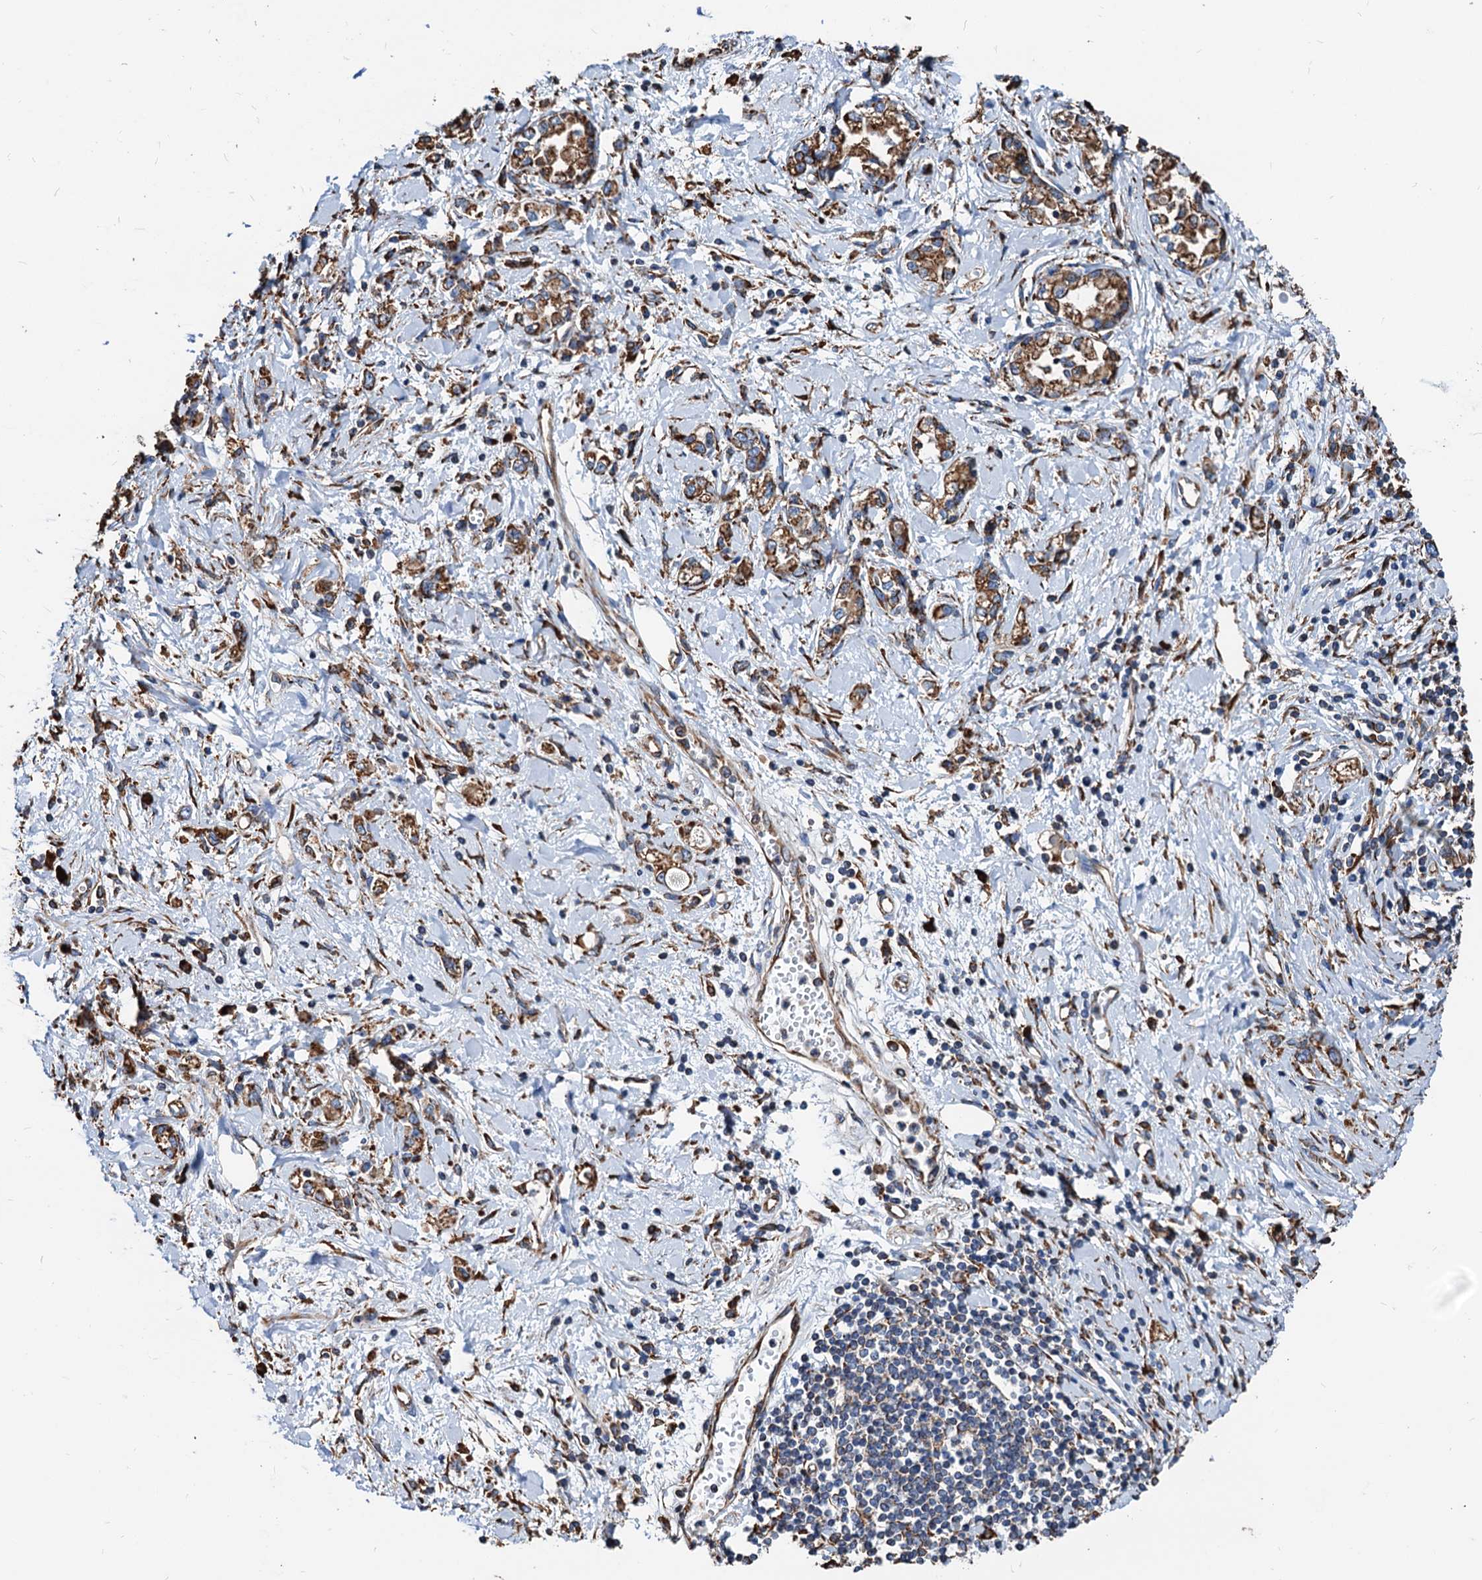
{"staining": {"intensity": "moderate", "quantity": ">75%", "location": "cytoplasmic/membranous"}, "tissue": "stomach cancer", "cell_type": "Tumor cells", "image_type": "cancer", "snomed": [{"axis": "morphology", "description": "Adenocarcinoma, NOS"}, {"axis": "topography", "description": "Stomach"}], "caption": "Protein analysis of stomach cancer (adenocarcinoma) tissue demonstrates moderate cytoplasmic/membranous expression in about >75% of tumor cells.", "gene": "HSPA5", "patient": {"sex": "female", "age": 76}}